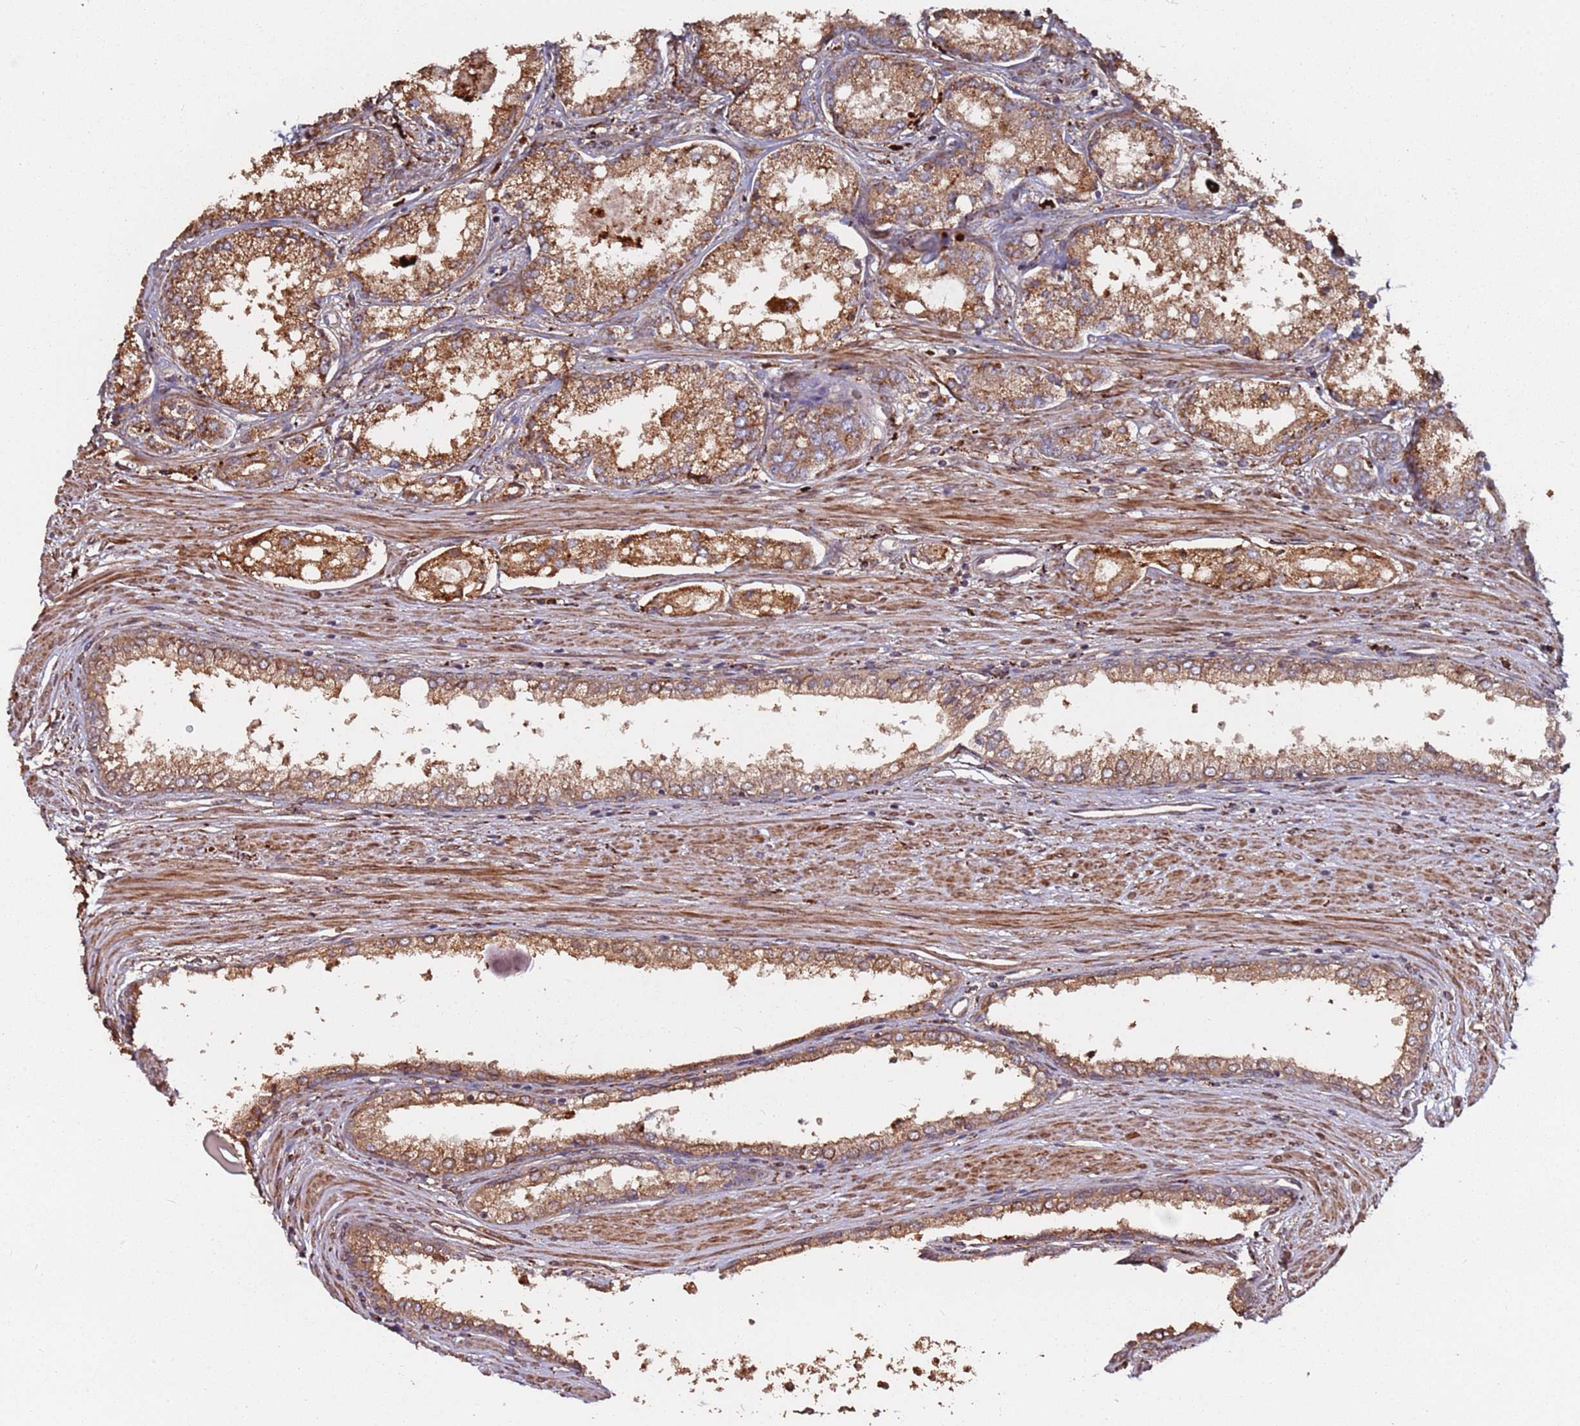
{"staining": {"intensity": "moderate", "quantity": ">75%", "location": "cytoplasmic/membranous"}, "tissue": "prostate cancer", "cell_type": "Tumor cells", "image_type": "cancer", "snomed": [{"axis": "morphology", "description": "Adenocarcinoma, Low grade"}, {"axis": "topography", "description": "Prostate"}], "caption": "Brown immunohistochemical staining in human prostate low-grade adenocarcinoma shows moderate cytoplasmic/membranous positivity in approximately >75% of tumor cells.", "gene": "LACC1", "patient": {"sex": "male", "age": 68}}